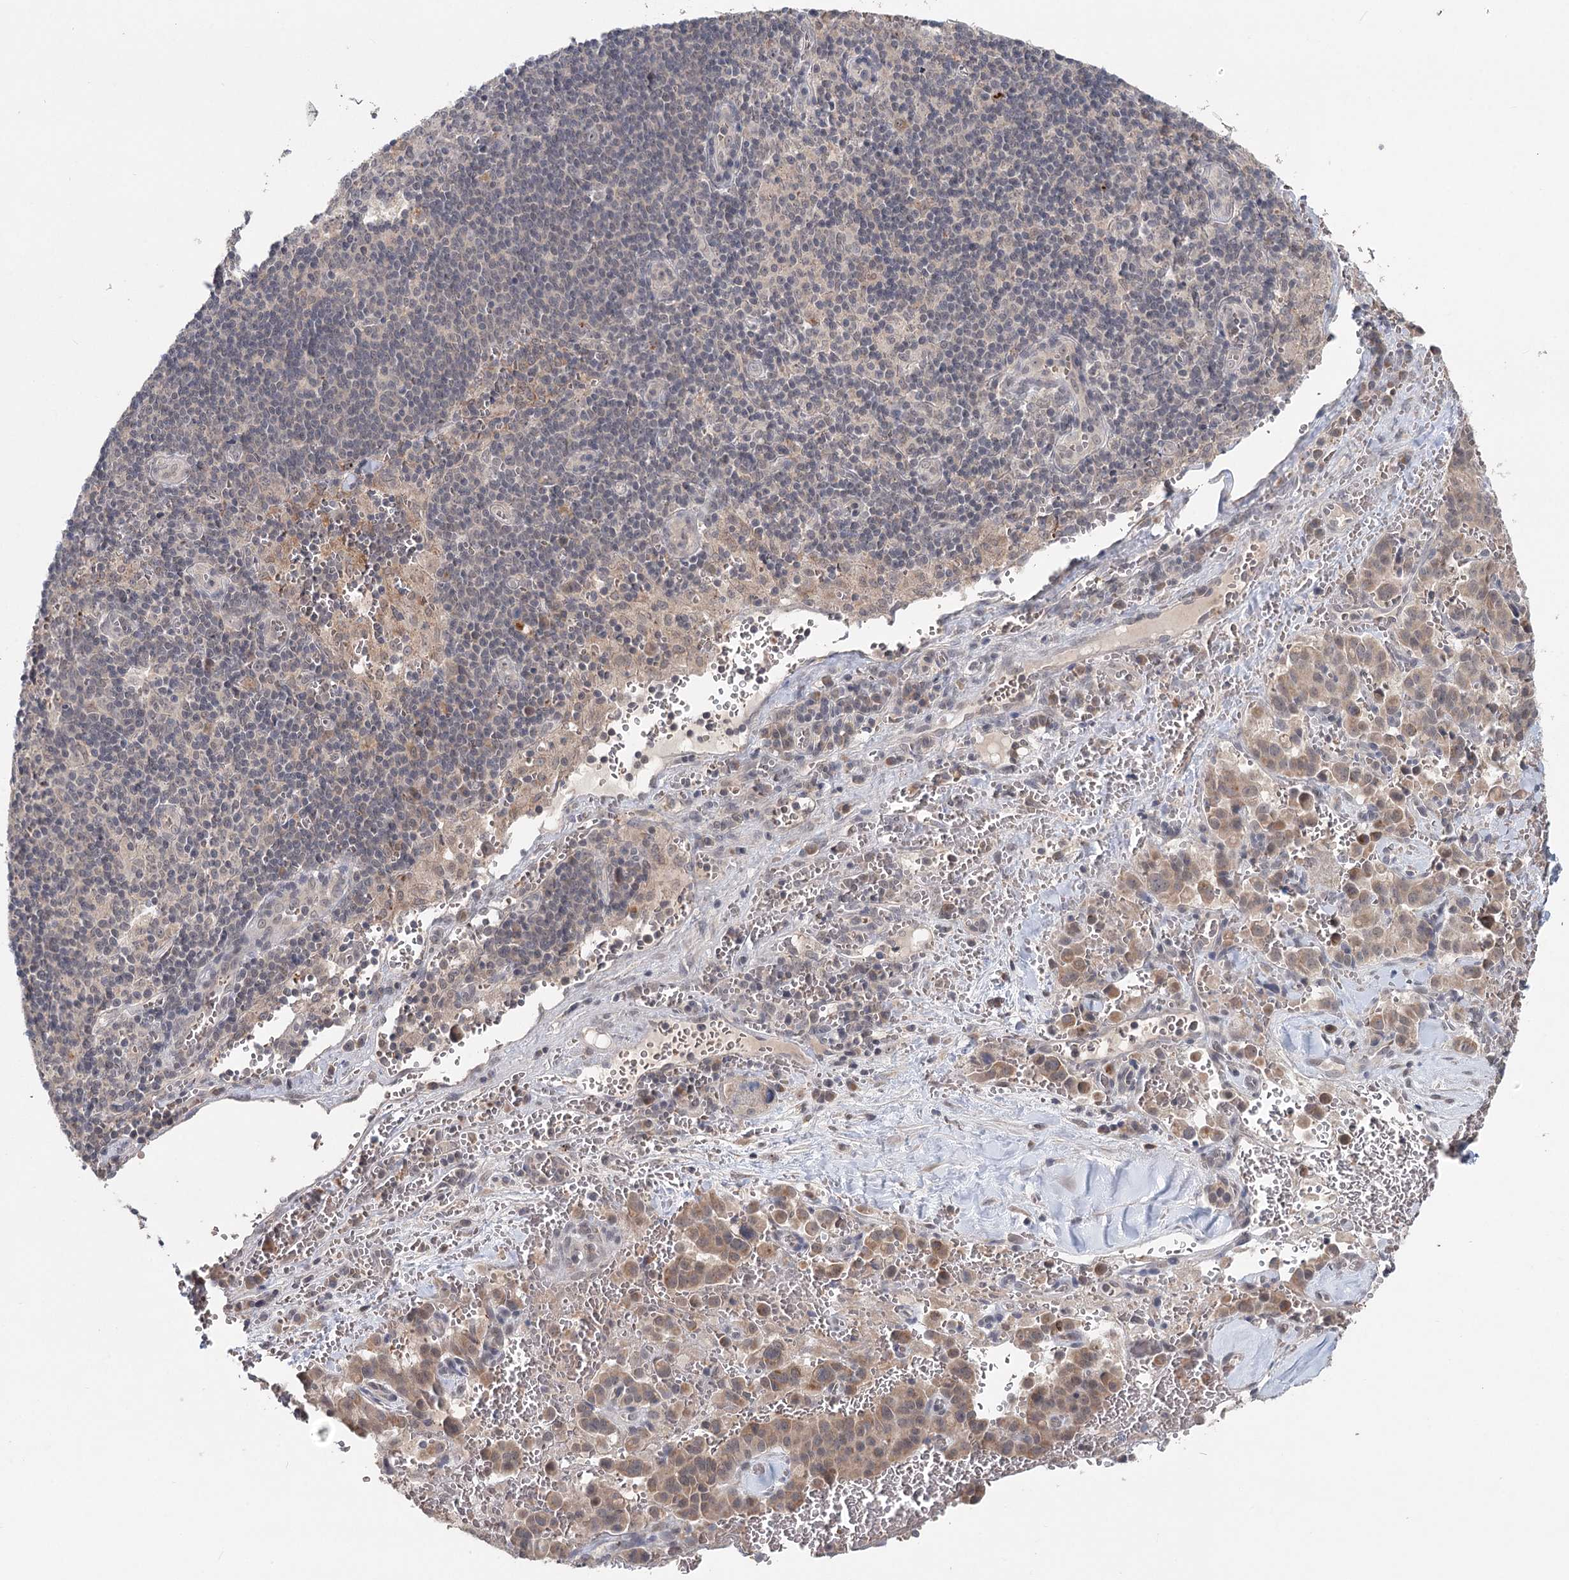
{"staining": {"intensity": "moderate", "quantity": ">75%", "location": "cytoplasmic/membranous"}, "tissue": "pancreatic cancer", "cell_type": "Tumor cells", "image_type": "cancer", "snomed": [{"axis": "morphology", "description": "Adenocarcinoma, NOS"}, {"axis": "topography", "description": "Pancreas"}], "caption": "About >75% of tumor cells in pancreatic cancer (adenocarcinoma) reveal moderate cytoplasmic/membranous protein staining as visualized by brown immunohistochemical staining.", "gene": "FBXO7", "patient": {"sex": "male", "age": 65}}